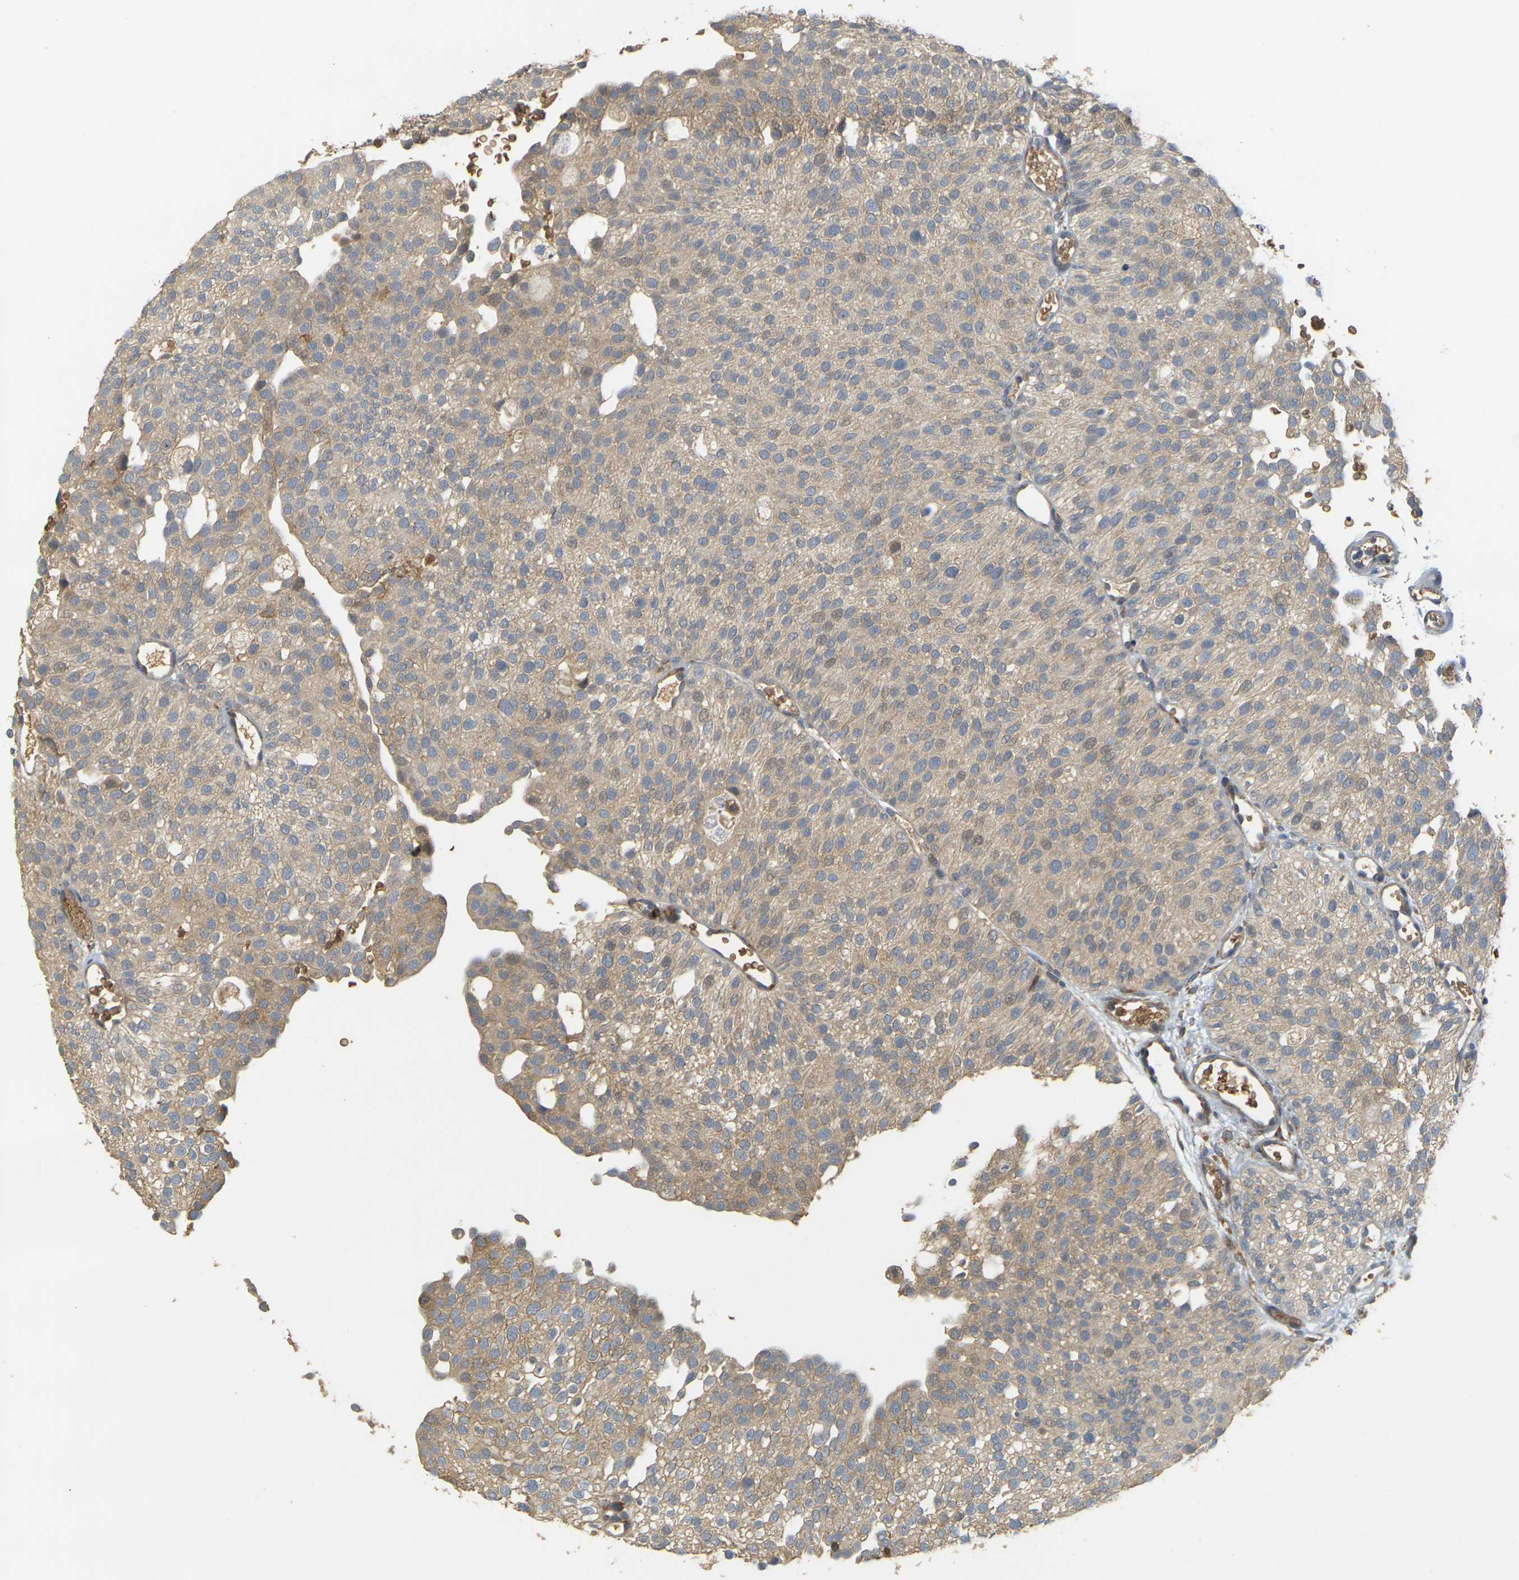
{"staining": {"intensity": "weak", "quantity": ">75%", "location": "cytoplasmic/membranous"}, "tissue": "urothelial cancer", "cell_type": "Tumor cells", "image_type": "cancer", "snomed": [{"axis": "morphology", "description": "Urothelial carcinoma, Low grade"}, {"axis": "topography", "description": "Urinary bladder"}], "caption": "Protein staining by IHC exhibits weak cytoplasmic/membranous positivity in about >75% of tumor cells in low-grade urothelial carcinoma. The protein is stained brown, and the nuclei are stained in blue (DAB (3,3'-diaminobenzidine) IHC with brightfield microscopy, high magnification).", "gene": "MEGF9", "patient": {"sex": "male", "age": 78}}